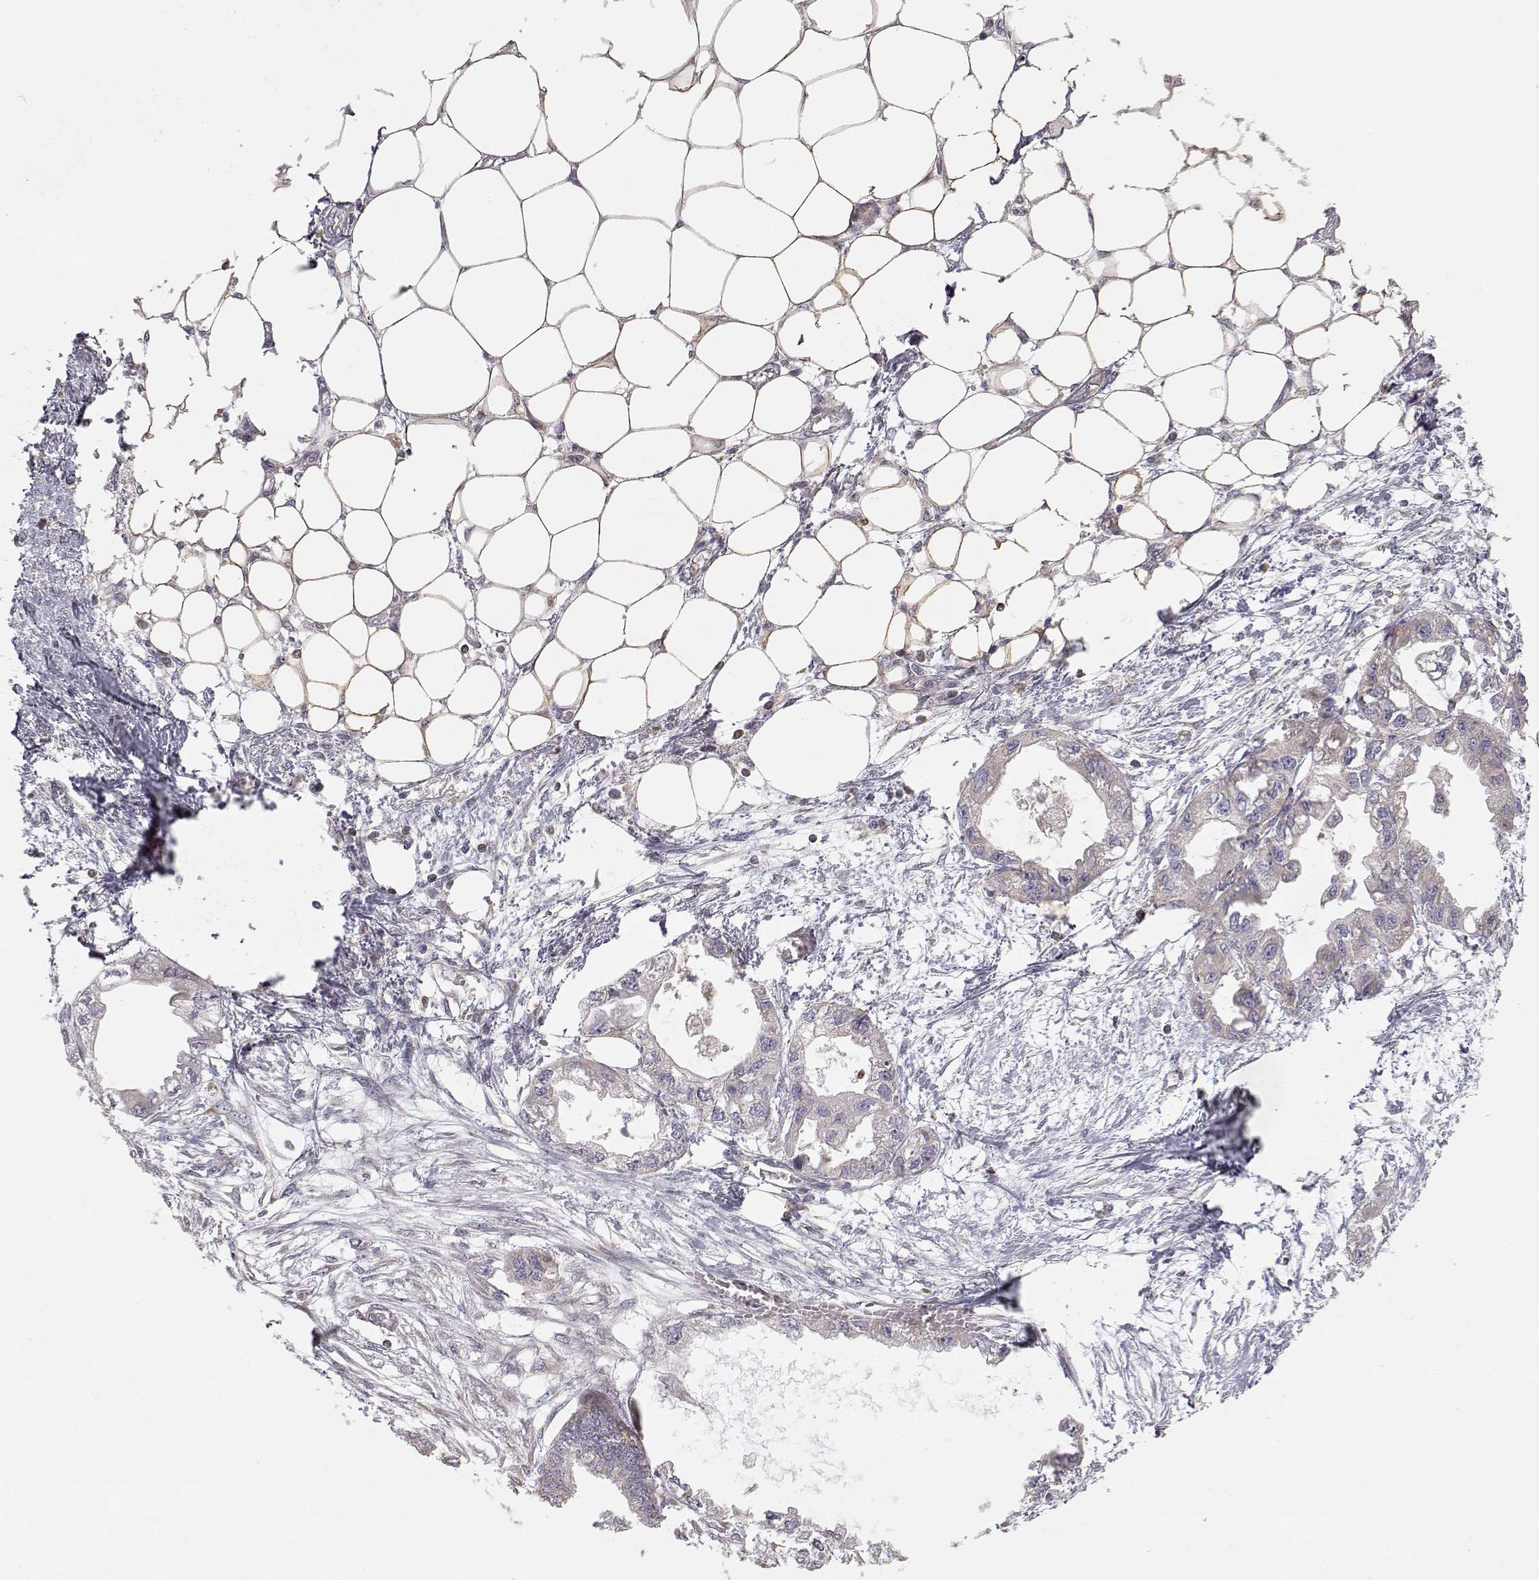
{"staining": {"intensity": "weak", "quantity": "25%-75%", "location": "cytoplasmic/membranous"}, "tissue": "endometrial cancer", "cell_type": "Tumor cells", "image_type": "cancer", "snomed": [{"axis": "morphology", "description": "Adenocarcinoma, NOS"}, {"axis": "morphology", "description": "Adenocarcinoma, metastatic, NOS"}, {"axis": "topography", "description": "Adipose tissue"}, {"axis": "topography", "description": "Endometrium"}], "caption": "Tumor cells demonstrate low levels of weak cytoplasmic/membranous expression in approximately 25%-75% of cells in endometrial cancer (adenocarcinoma). (DAB (3,3'-diaminobenzidine) IHC with brightfield microscopy, high magnification).", "gene": "GRAP2", "patient": {"sex": "female", "age": 67}}